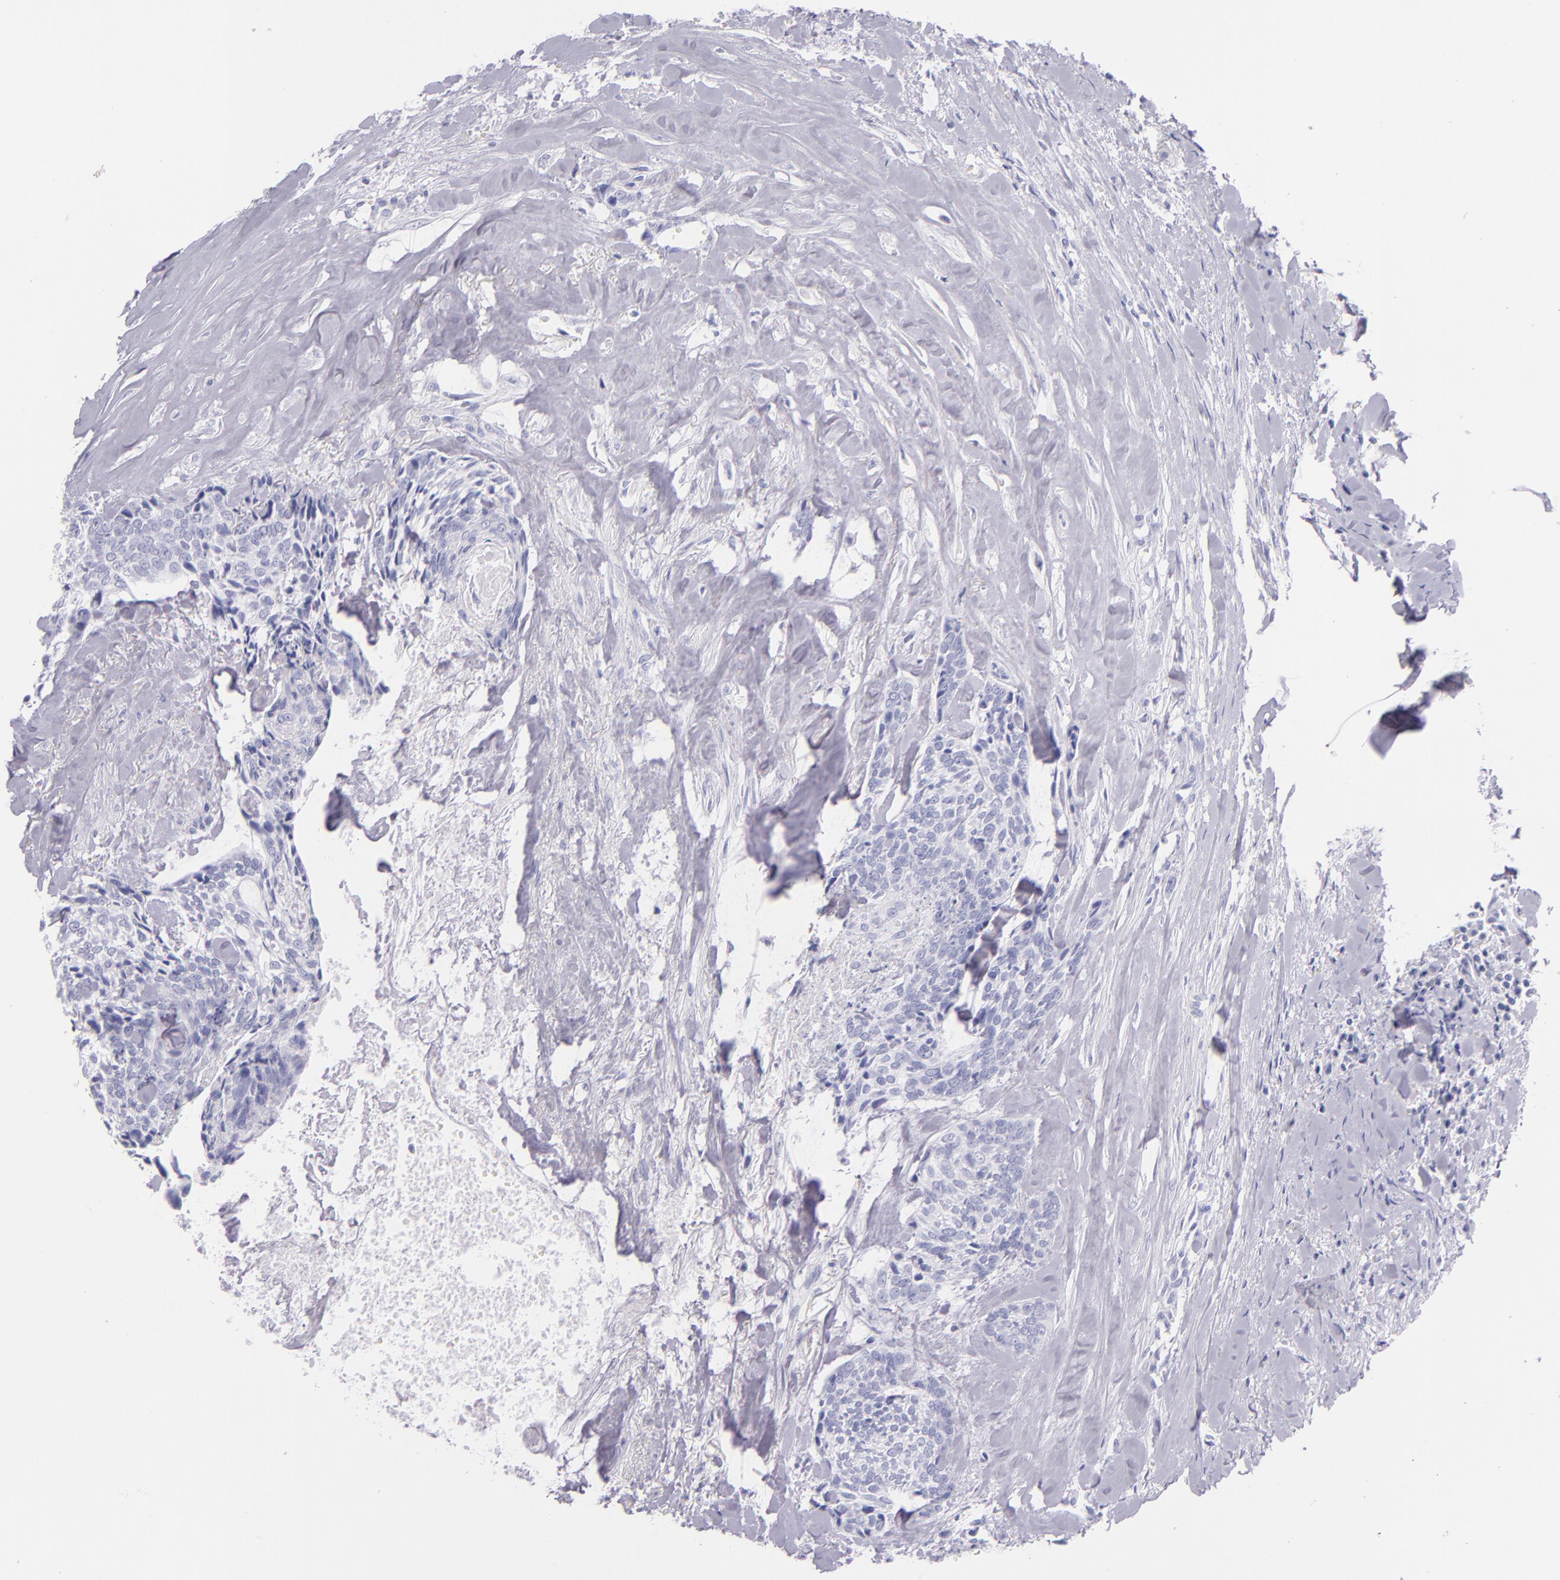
{"staining": {"intensity": "negative", "quantity": "none", "location": "none"}, "tissue": "head and neck cancer", "cell_type": "Tumor cells", "image_type": "cancer", "snomed": [{"axis": "morphology", "description": "Squamous cell carcinoma, NOS"}, {"axis": "topography", "description": "Salivary gland"}, {"axis": "topography", "description": "Head-Neck"}], "caption": "Tumor cells are negative for brown protein staining in squamous cell carcinoma (head and neck).", "gene": "SFTPB", "patient": {"sex": "male", "age": 70}}